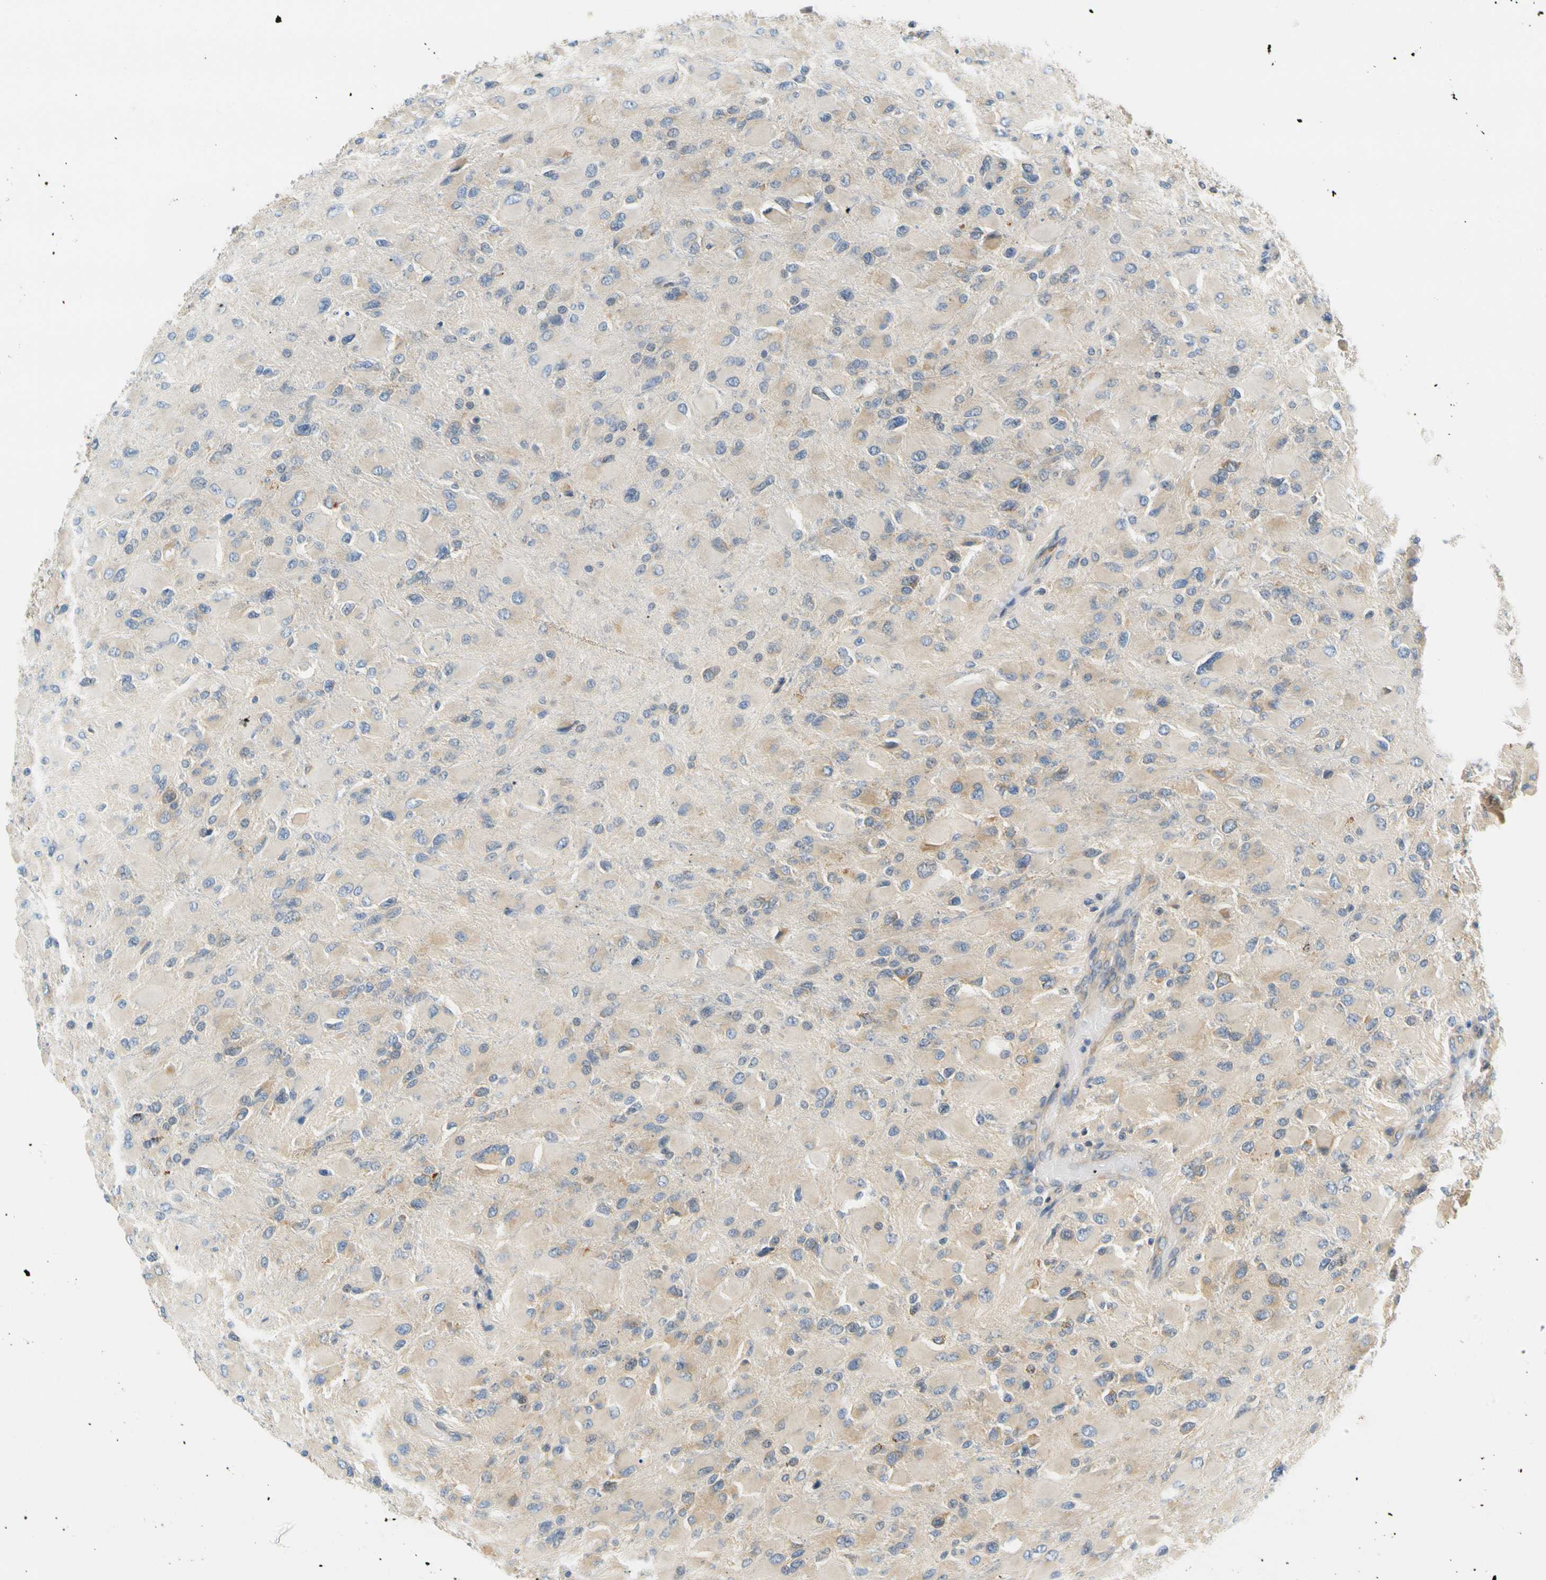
{"staining": {"intensity": "weak", "quantity": "25%-75%", "location": "cytoplasmic/membranous"}, "tissue": "glioma", "cell_type": "Tumor cells", "image_type": "cancer", "snomed": [{"axis": "morphology", "description": "Glioma, malignant, High grade"}, {"axis": "topography", "description": "Cerebral cortex"}], "caption": "Brown immunohistochemical staining in human malignant glioma (high-grade) reveals weak cytoplasmic/membranous expression in about 25%-75% of tumor cells. (IHC, brightfield microscopy, high magnification).", "gene": "LRRC47", "patient": {"sex": "female", "age": 36}}